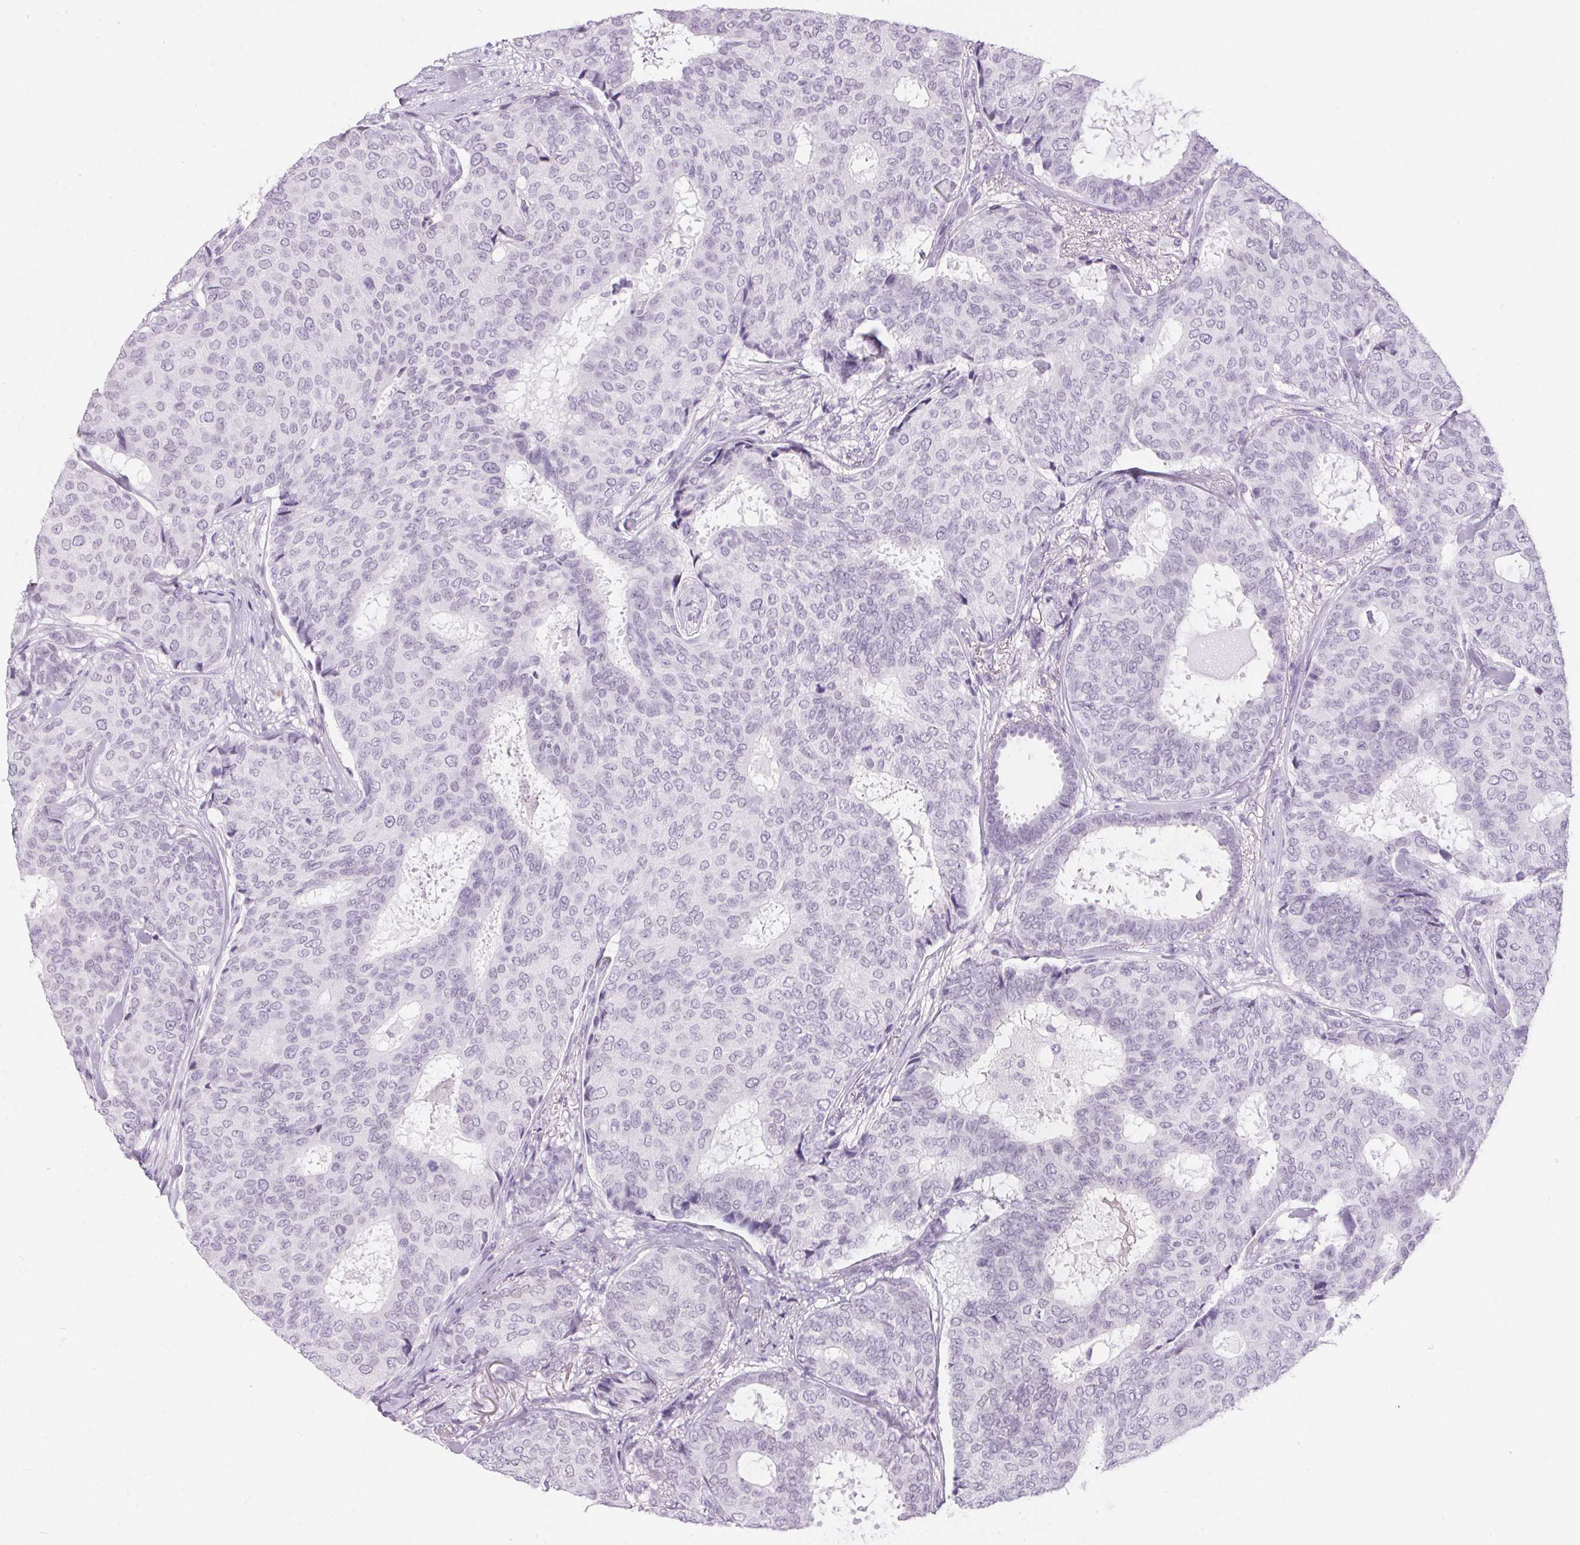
{"staining": {"intensity": "negative", "quantity": "none", "location": "none"}, "tissue": "breast cancer", "cell_type": "Tumor cells", "image_type": "cancer", "snomed": [{"axis": "morphology", "description": "Duct carcinoma"}, {"axis": "topography", "description": "Breast"}], "caption": "This is a histopathology image of immunohistochemistry (IHC) staining of breast cancer, which shows no positivity in tumor cells. The staining is performed using DAB brown chromogen with nuclei counter-stained in using hematoxylin.", "gene": "CADPS", "patient": {"sex": "female", "age": 75}}